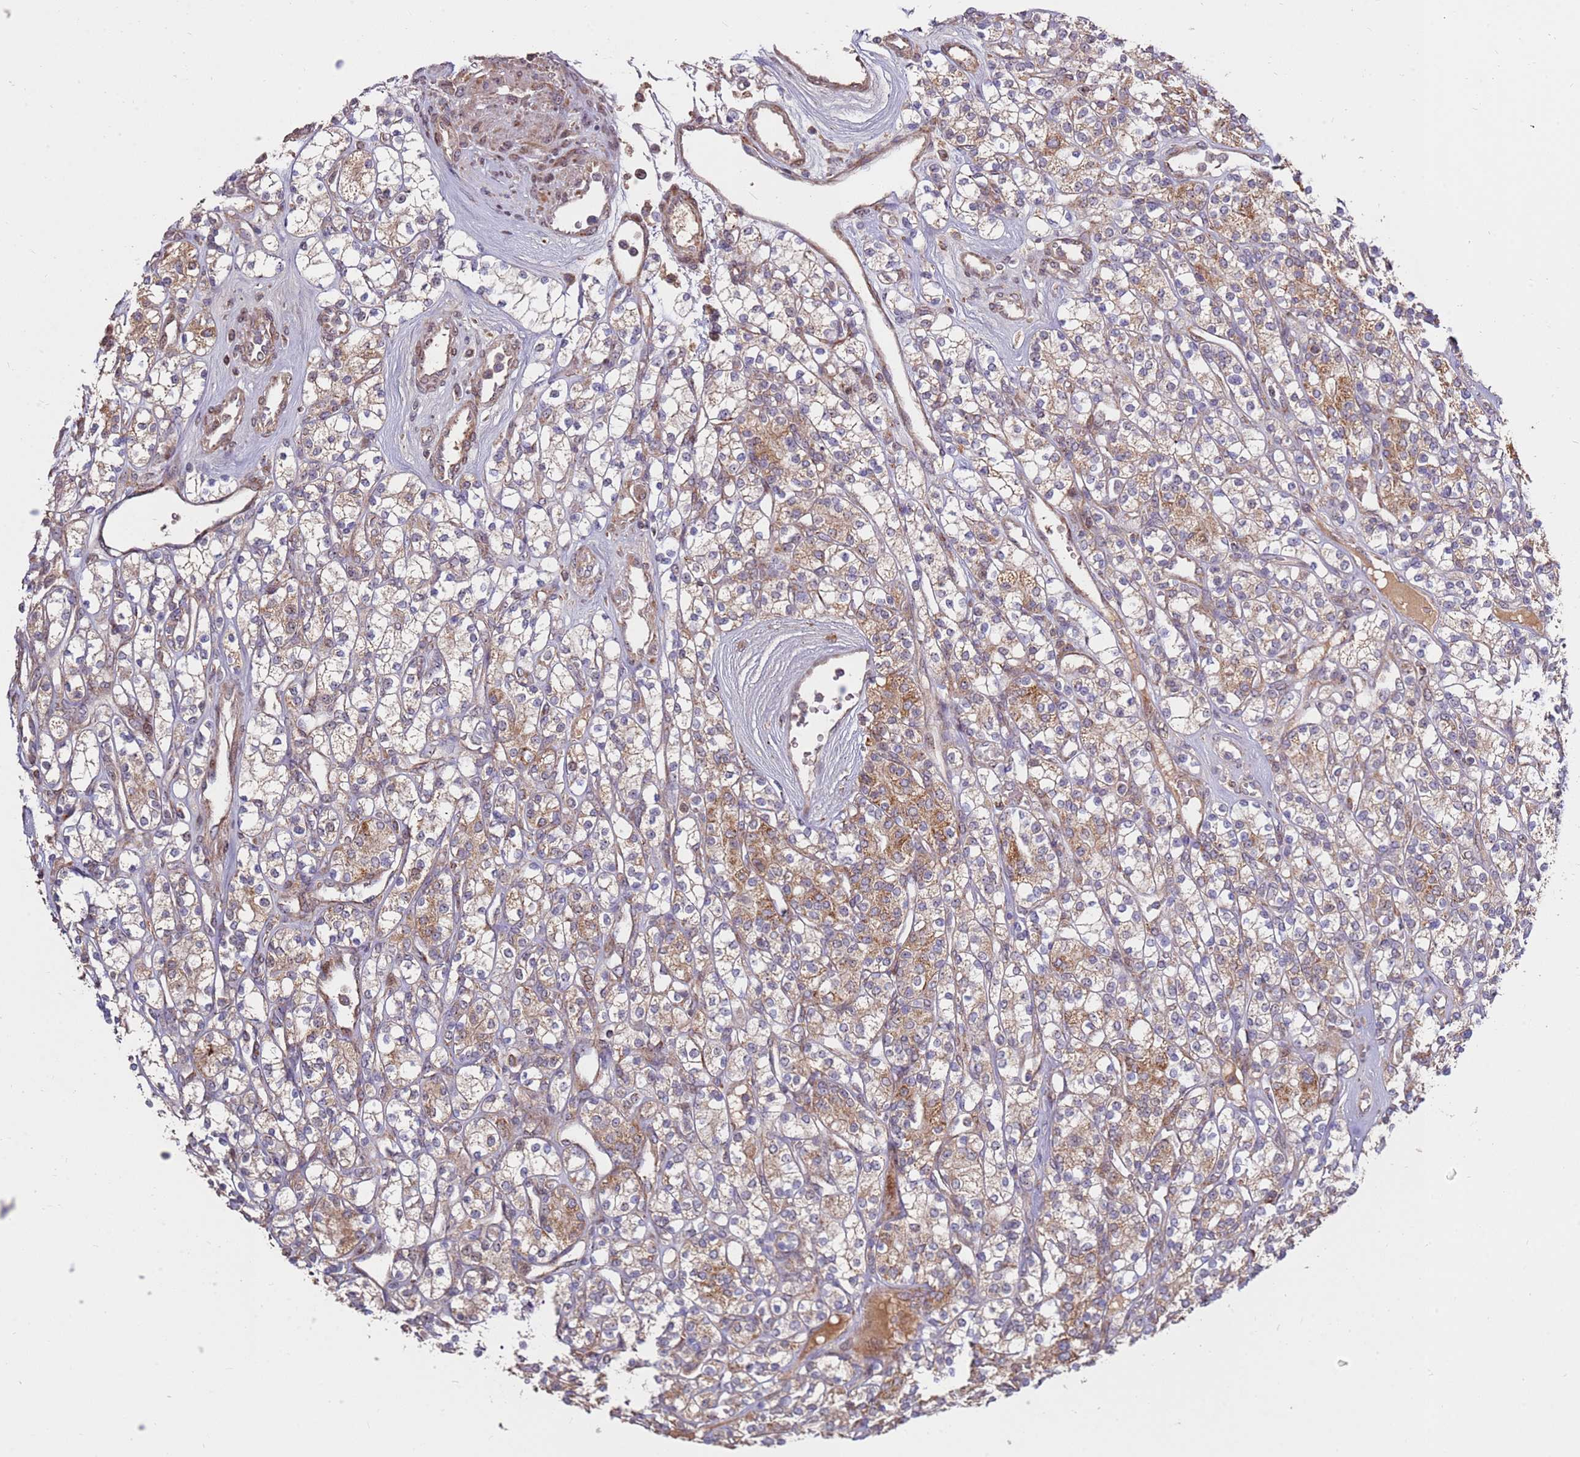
{"staining": {"intensity": "moderate", "quantity": ">75%", "location": "cytoplasmic/membranous"}, "tissue": "renal cancer", "cell_type": "Tumor cells", "image_type": "cancer", "snomed": [{"axis": "morphology", "description": "Adenocarcinoma, NOS"}, {"axis": "topography", "description": "Kidney"}], "caption": "Renal cancer stained for a protein exhibits moderate cytoplasmic/membranous positivity in tumor cells.", "gene": "KIF25", "patient": {"sex": "male", "age": 77}}